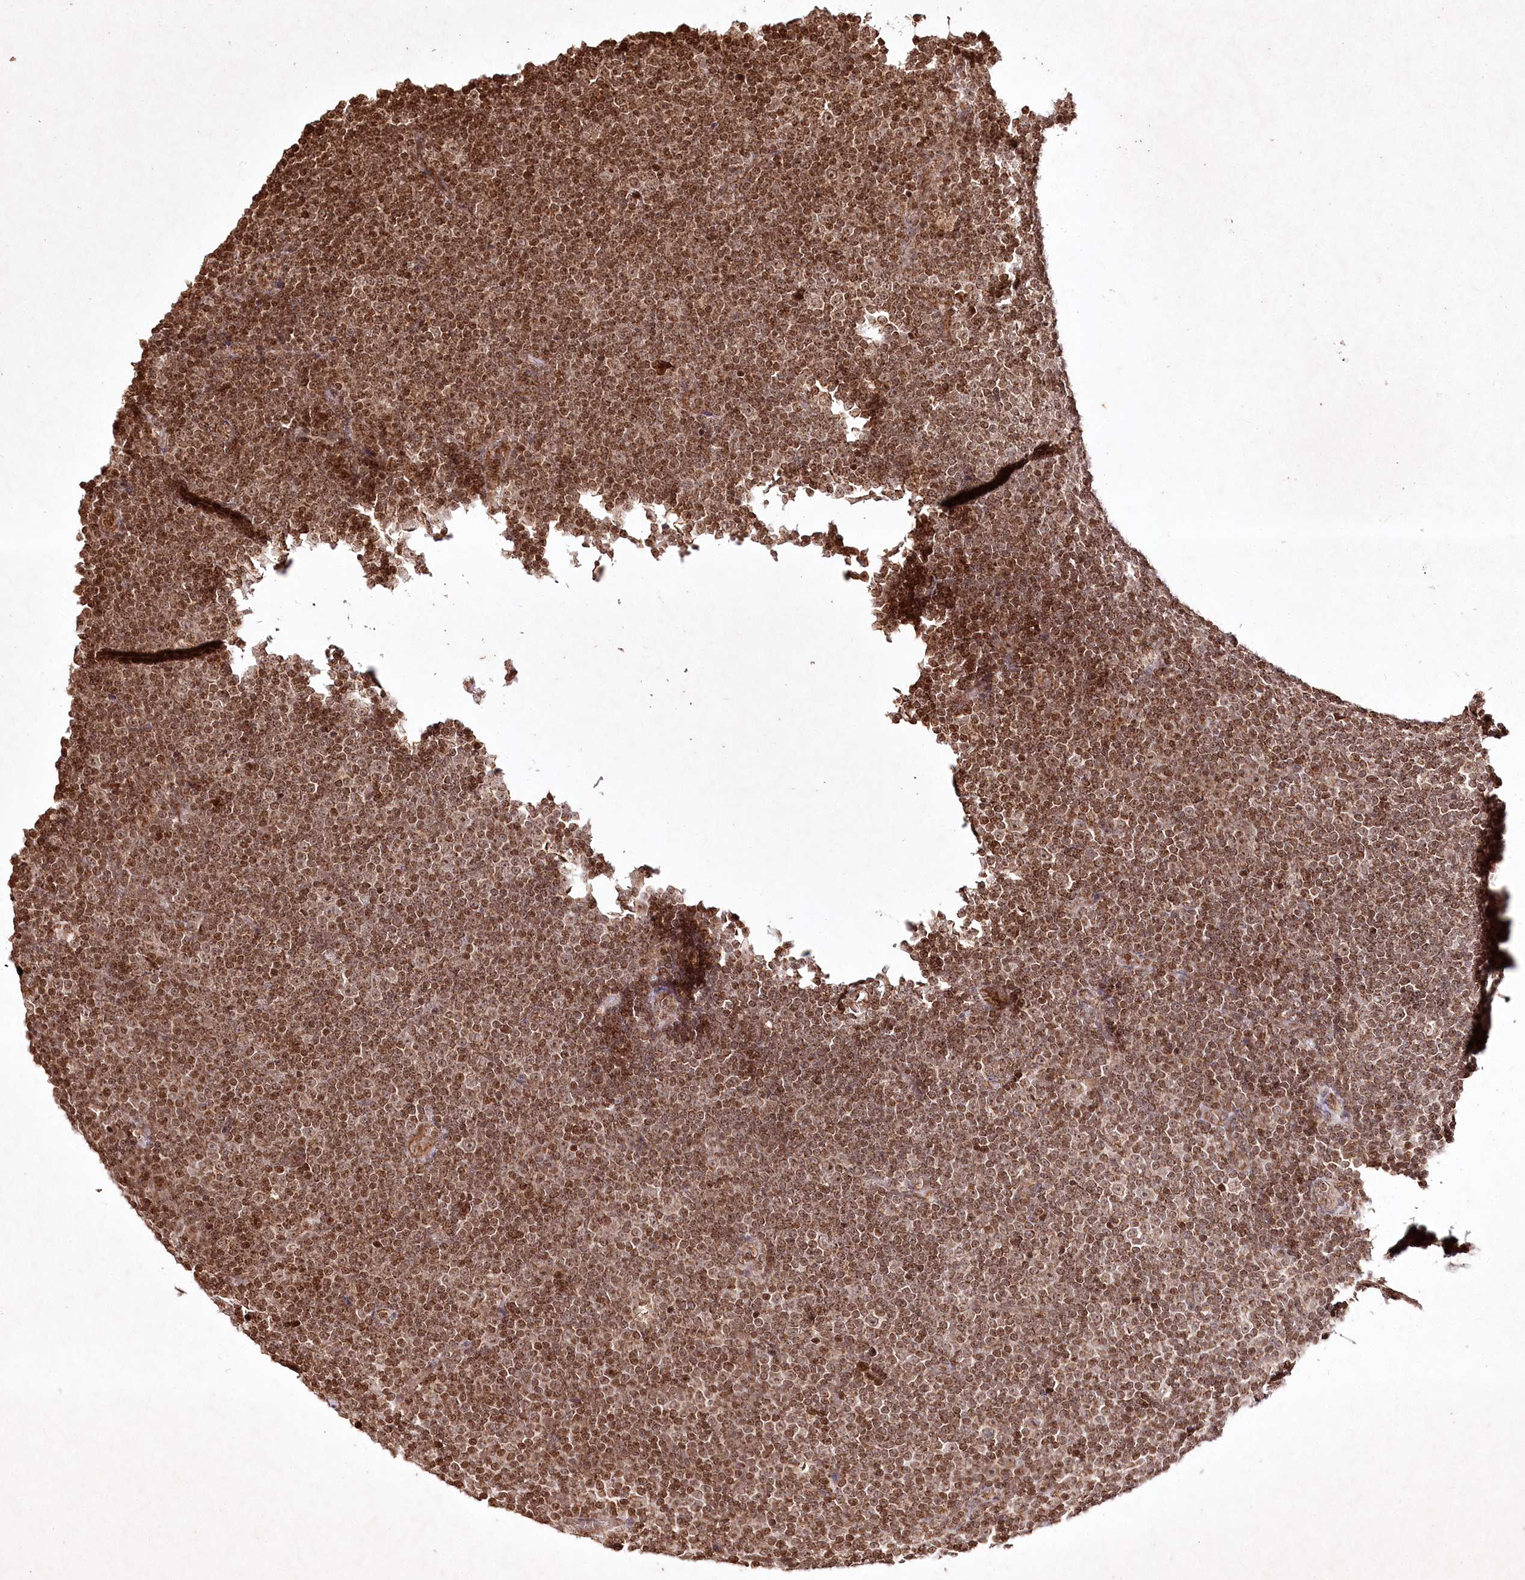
{"staining": {"intensity": "moderate", "quantity": ">75%", "location": "nuclear"}, "tissue": "lymphoma", "cell_type": "Tumor cells", "image_type": "cancer", "snomed": [{"axis": "morphology", "description": "Malignant lymphoma, non-Hodgkin's type, Low grade"}, {"axis": "topography", "description": "Lymph node"}], "caption": "The immunohistochemical stain shows moderate nuclear expression in tumor cells of malignant lymphoma, non-Hodgkin's type (low-grade) tissue.", "gene": "CARM1", "patient": {"sex": "female", "age": 67}}